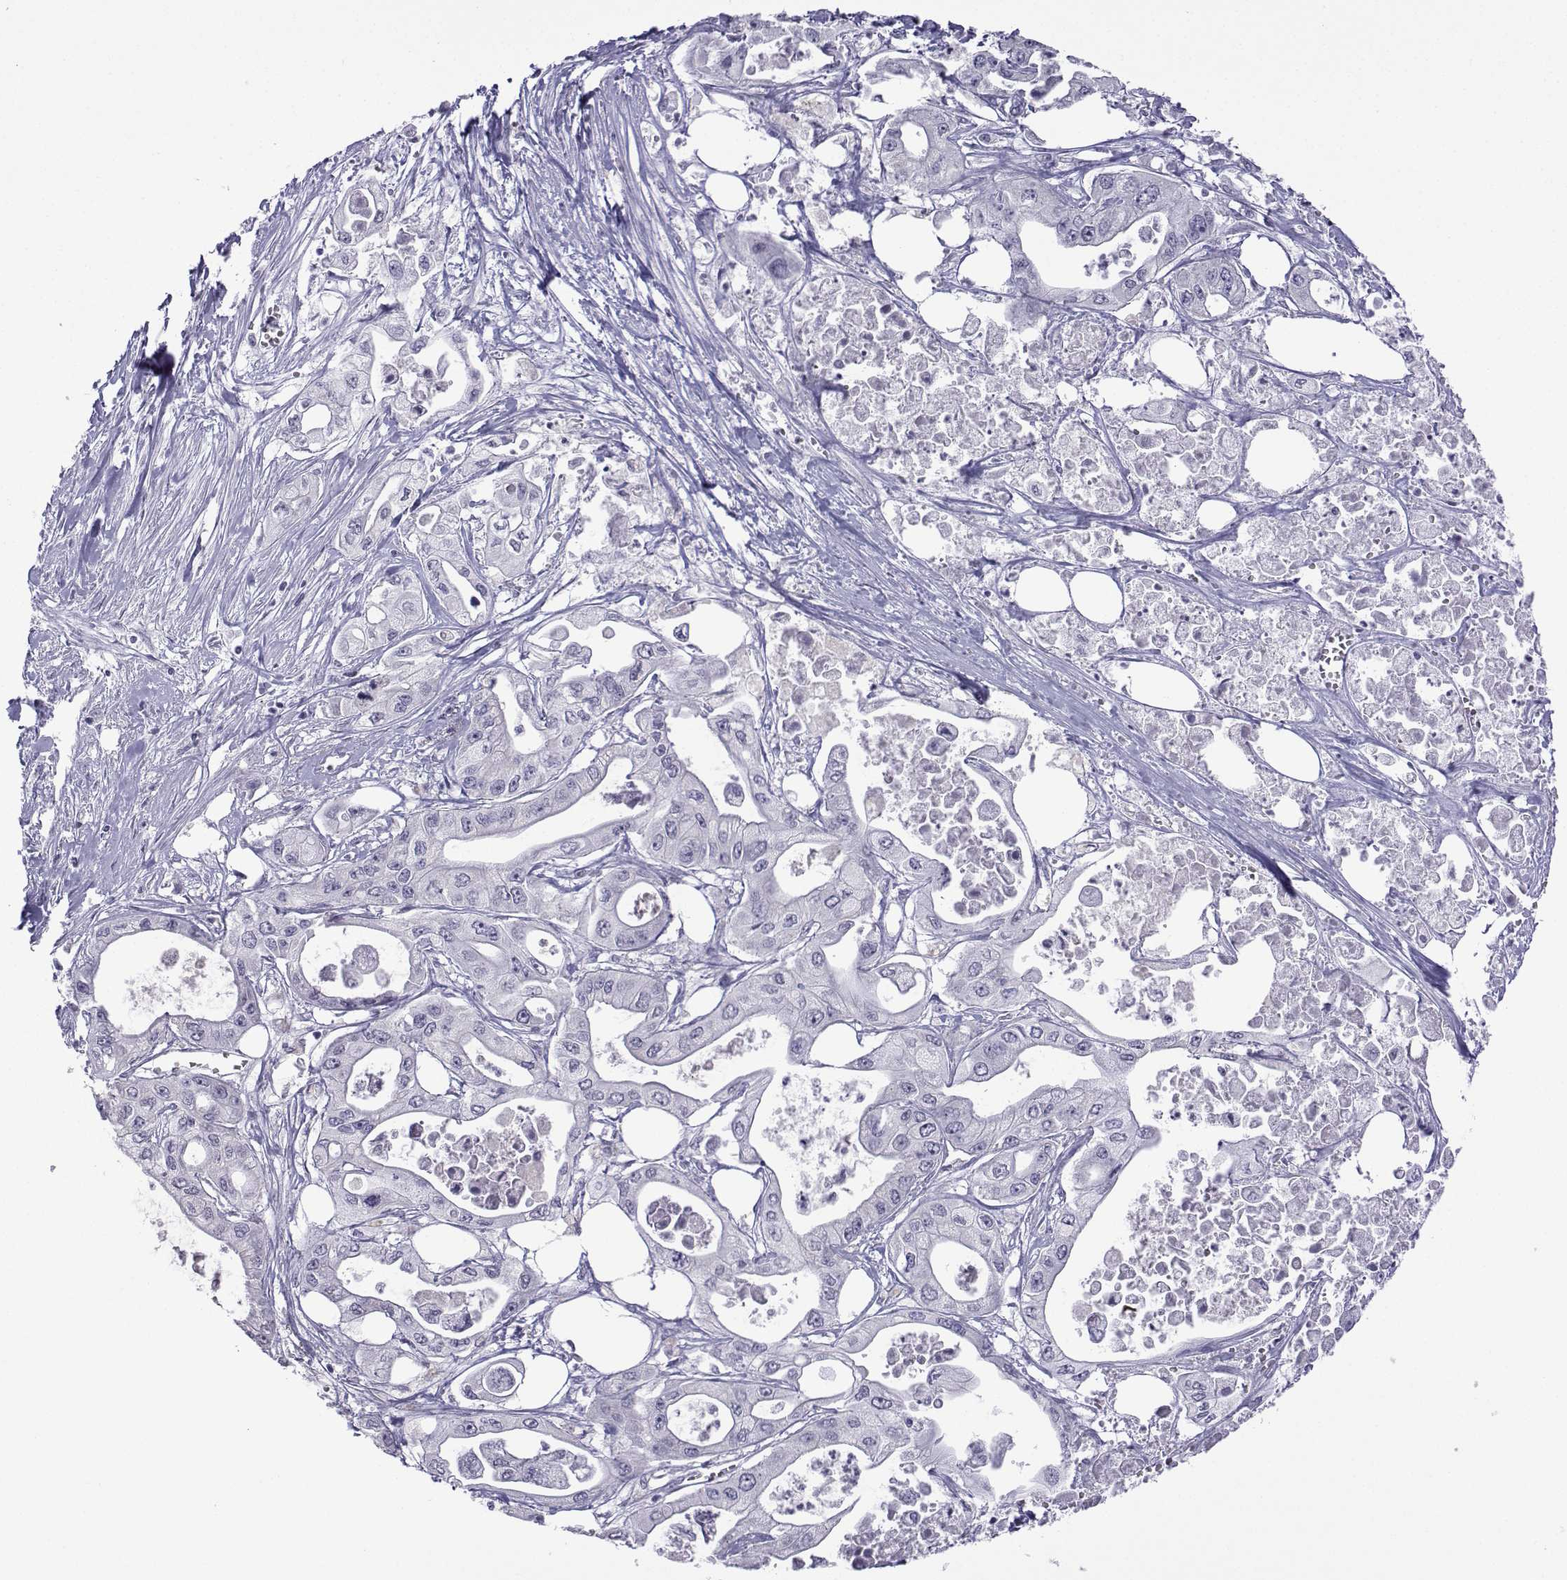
{"staining": {"intensity": "negative", "quantity": "none", "location": "none"}, "tissue": "pancreatic cancer", "cell_type": "Tumor cells", "image_type": "cancer", "snomed": [{"axis": "morphology", "description": "Adenocarcinoma, NOS"}, {"axis": "topography", "description": "Pancreas"}], "caption": "High magnification brightfield microscopy of pancreatic cancer stained with DAB (3,3'-diaminobenzidine) (brown) and counterstained with hematoxylin (blue): tumor cells show no significant staining. (Immunohistochemistry, brightfield microscopy, high magnification).", "gene": "CFAP70", "patient": {"sex": "male", "age": 70}}